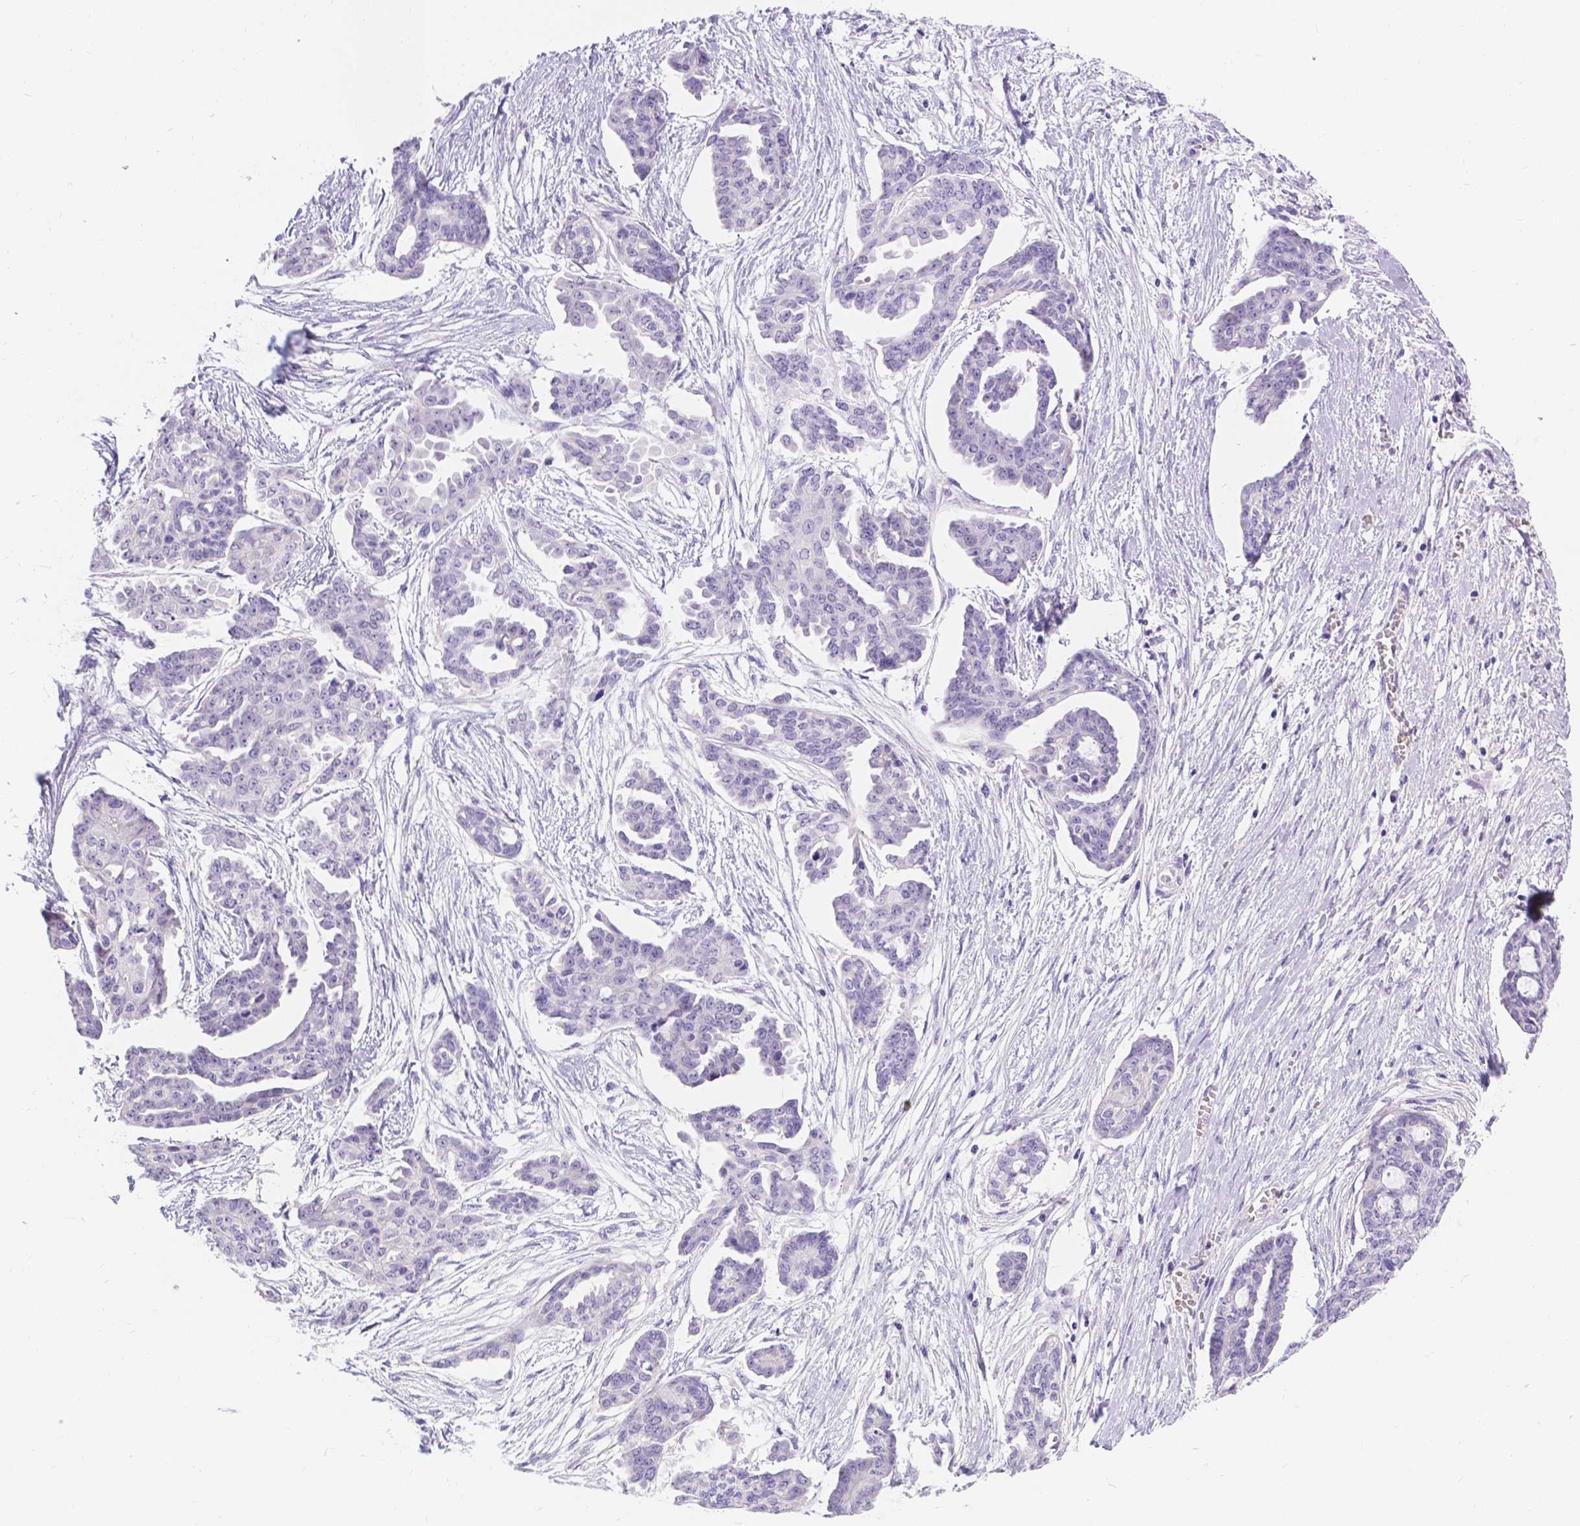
{"staining": {"intensity": "negative", "quantity": "none", "location": "none"}, "tissue": "ovarian cancer", "cell_type": "Tumor cells", "image_type": "cancer", "snomed": [{"axis": "morphology", "description": "Cystadenocarcinoma, serous, NOS"}, {"axis": "topography", "description": "Ovary"}], "caption": "A histopathology image of human serous cystadenocarcinoma (ovarian) is negative for staining in tumor cells.", "gene": "GNRHR", "patient": {"sex": "female", "age": 71}}